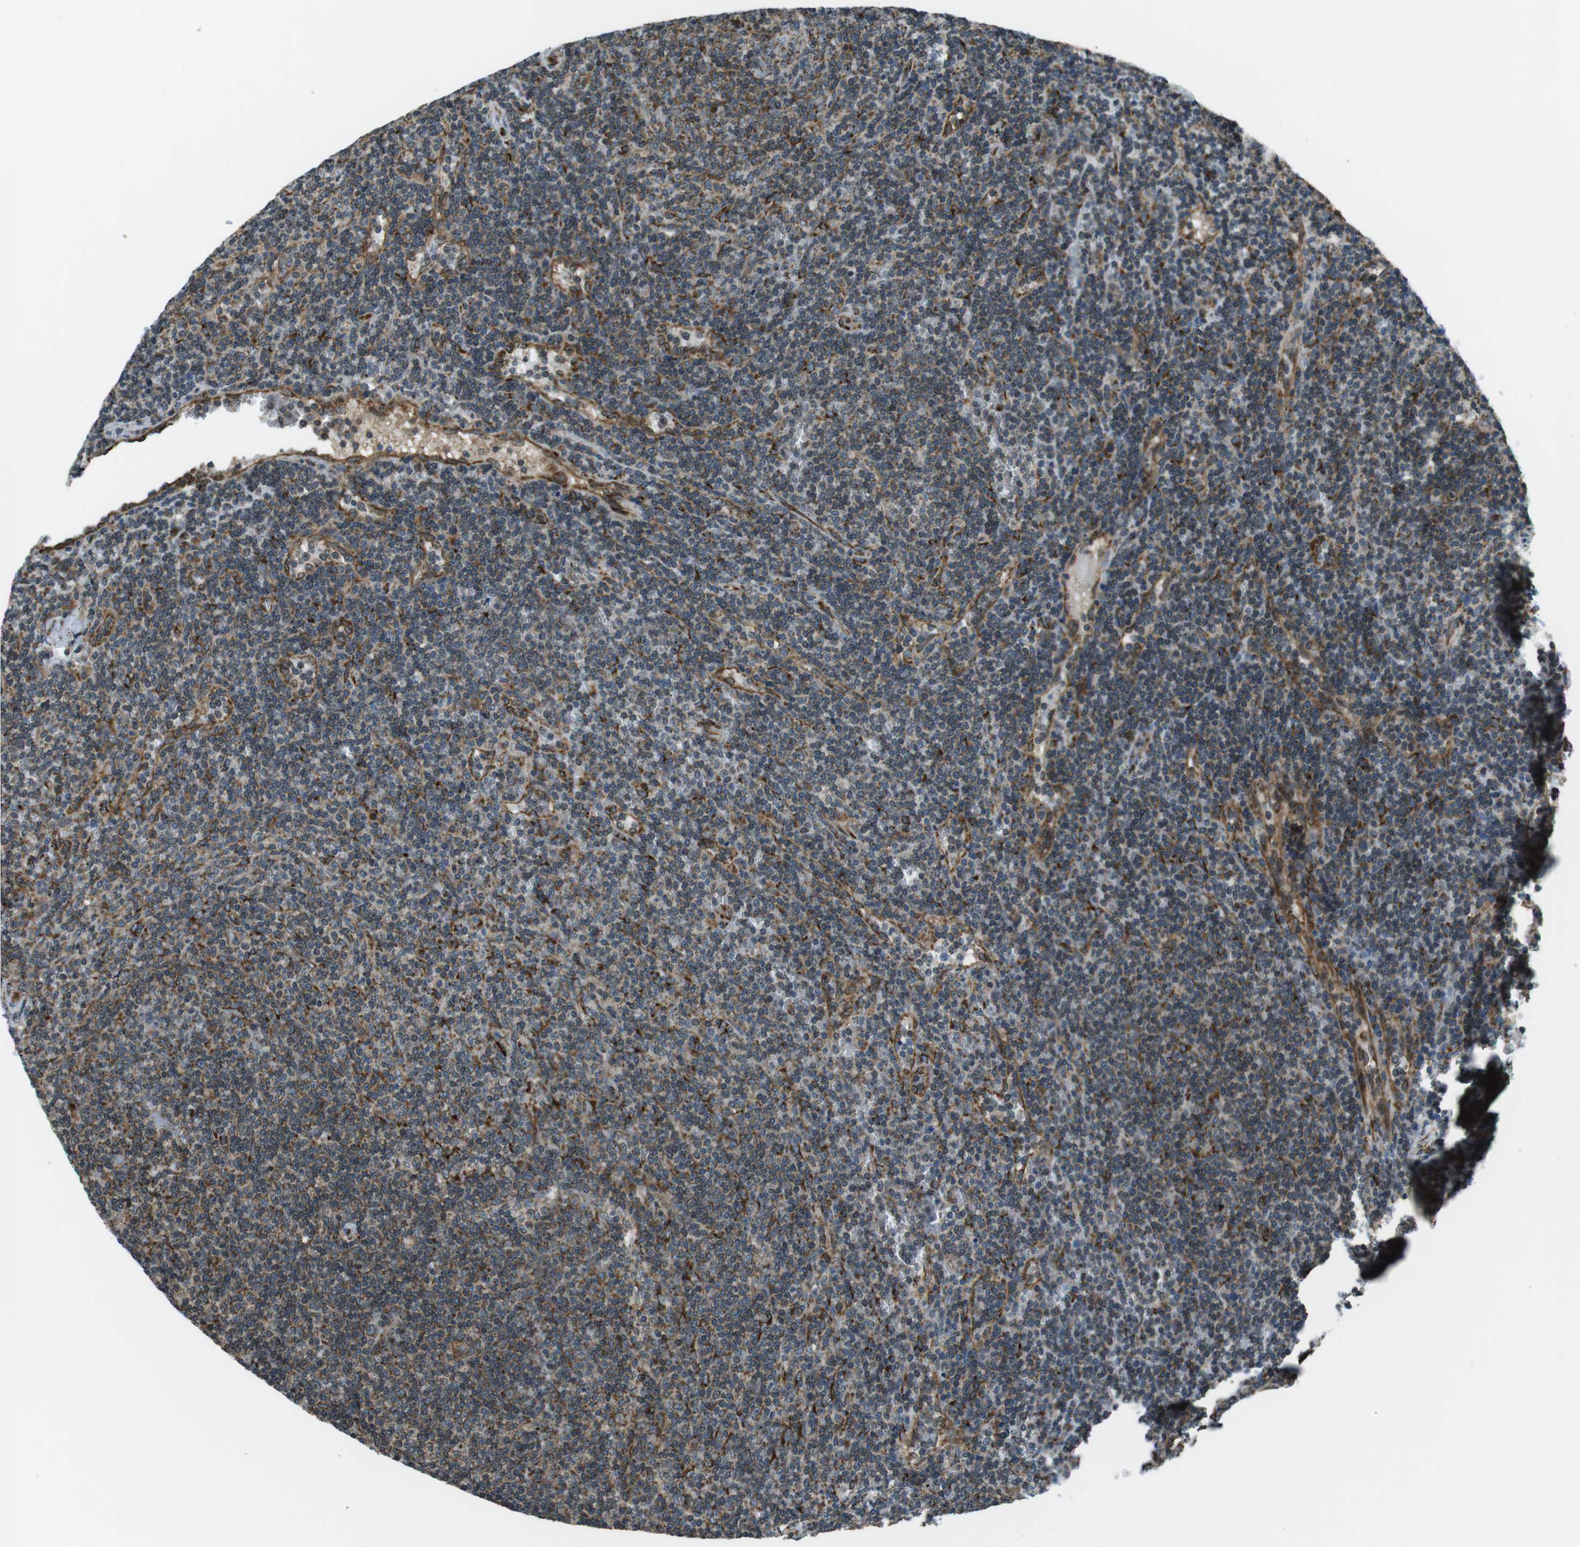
{"staining": {"intensity": "moderate", "quantity": "<25%", "location": "cytoplasmic/membranous"}, "tissue": "lymphoma", "cell_type": "Tumor cells", "image_type": "cancer", "snomed": [{"axis": "morphology", "description": "Malignant lymphoma, non-Hodgkin's type, Low grade"}, {"axis": "topography", "description": "Spleen"}], "caption": "This micrograph exhibits IHC staining of low-grade malignant lymphoma, non-Hodgkin's type, with low moderate cytoplasmic/membranous expression in approximately <25% of tumor cells.", "gene": "KTN1", "patient": {"sex": "female", "age": 50}}